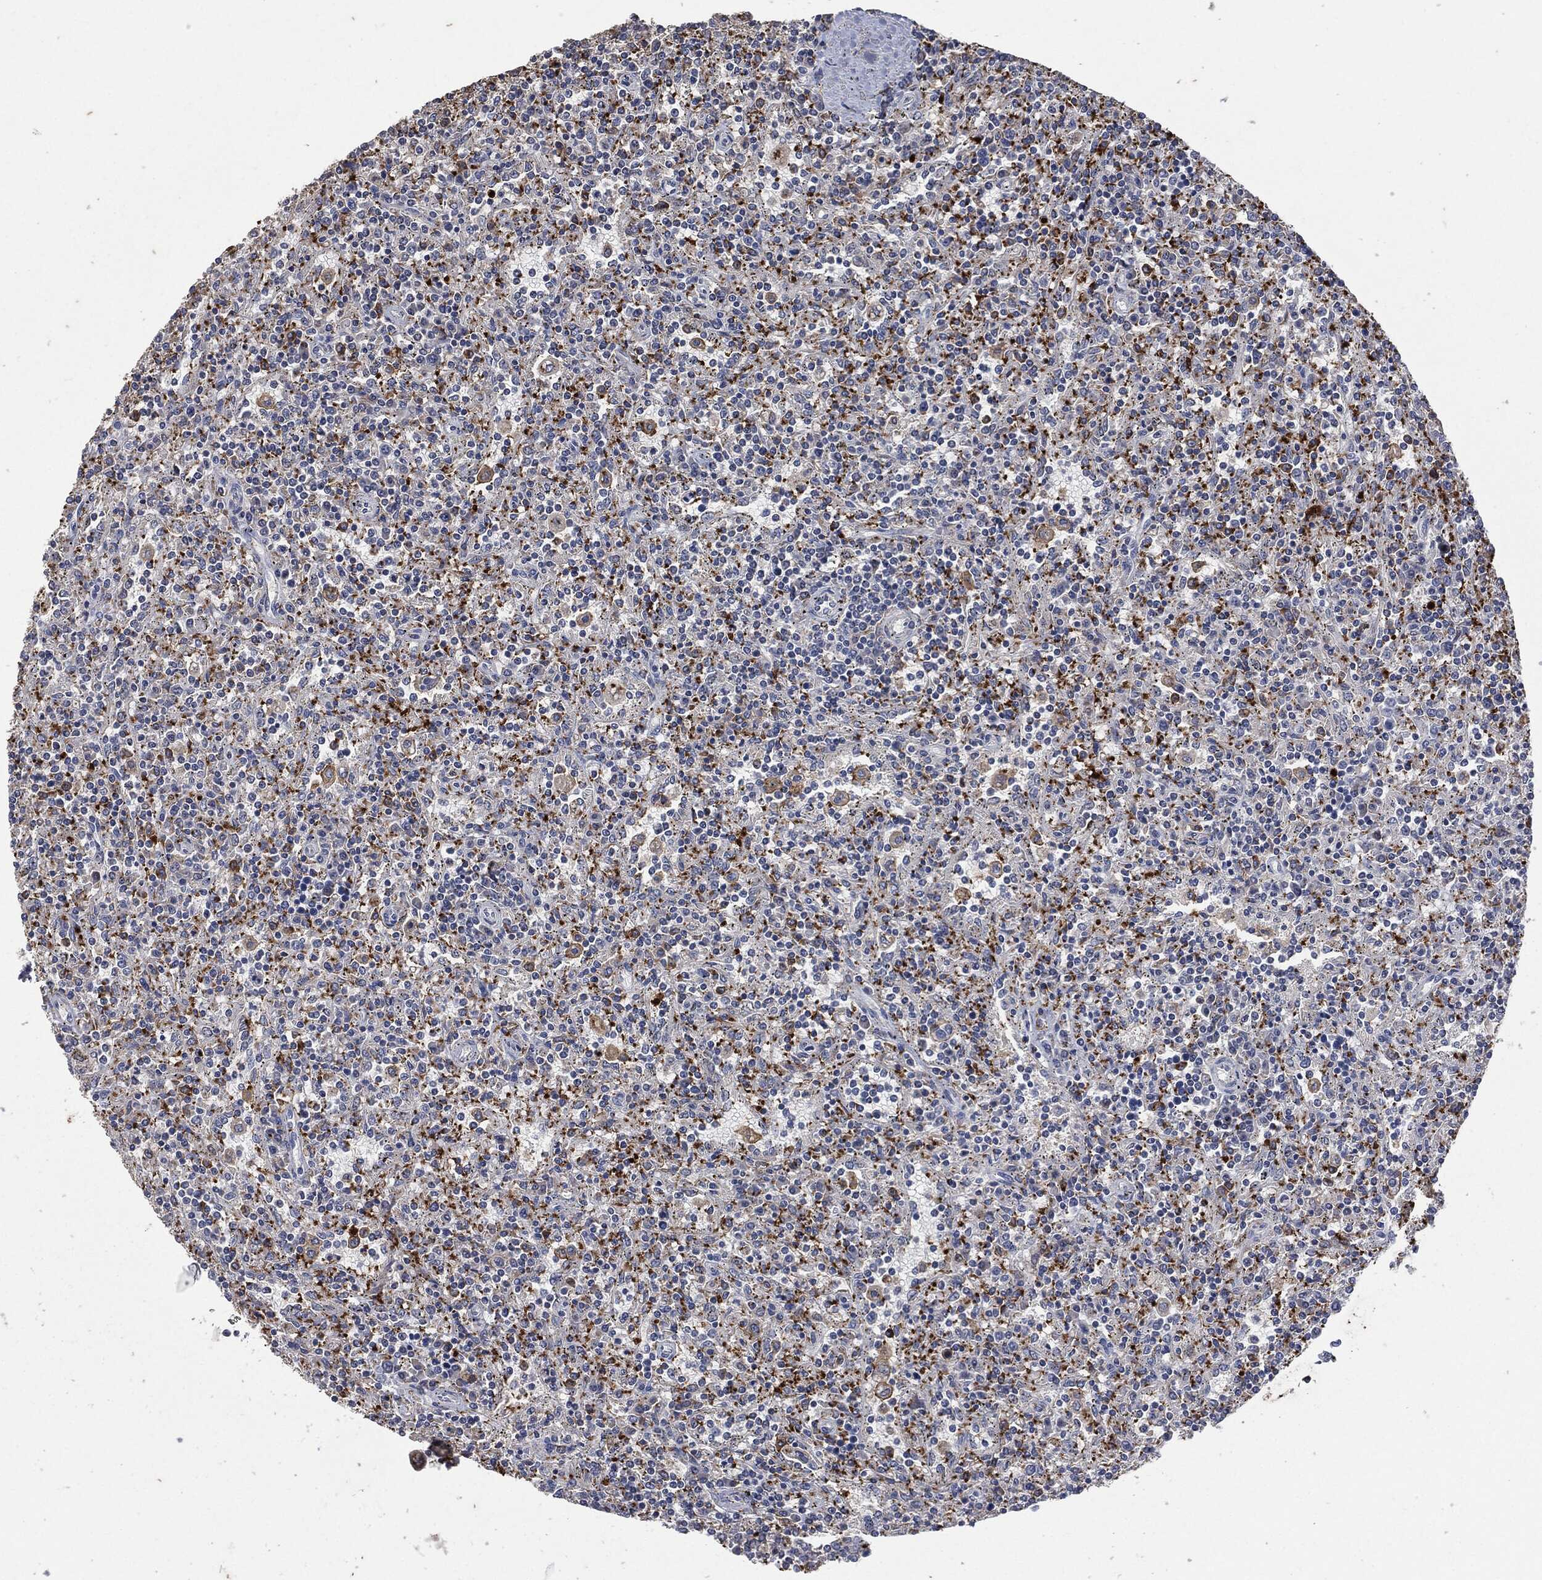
{"staining": {"intensity": "moderate", "quantity": "<25%", "location": "cytoplasmic/membranous"}, "tissue": "lymphoma", "cell_type": "Tumor cells", "image_type": "cancer", "snomed": [{"axis": "morphology", "description": "Malignant lymphoma, non-Hodgkin's type, Low grade"}, {"axis": "topography", "description": "Spleen"}], "caption": "This image exhibits IHC staining of lymphoma, with low moderate cytoplasmic/membranous staining in approximately <25% of tumor cells.", "gene": "CD33", "patient": {"sex": "male", "age": 62}}